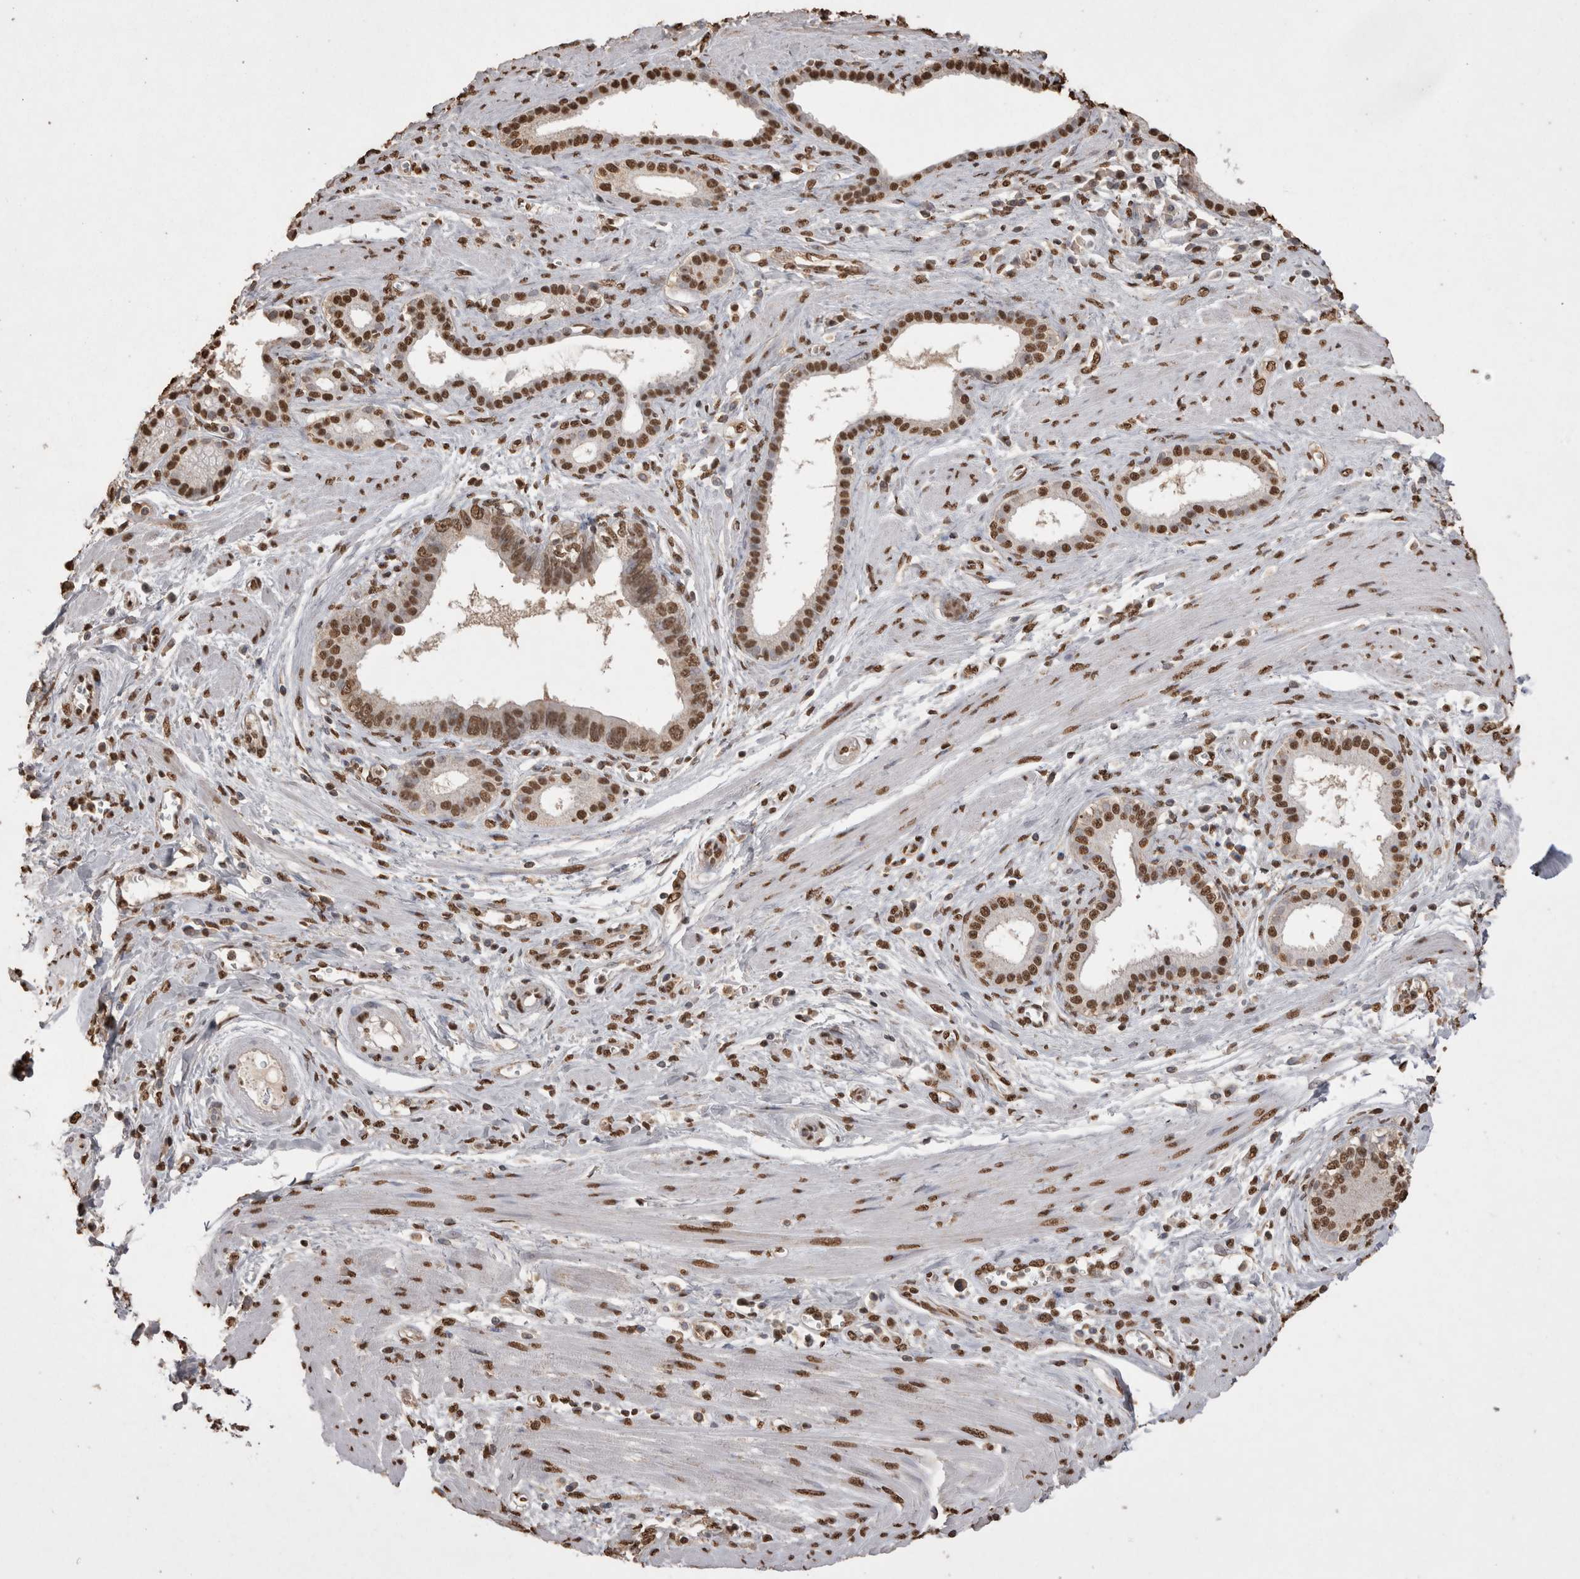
{"staining": {"intensity": "moderate", "quantity": ">75%", "location": "nuclear"}, "tissue": "pancreatic cancer", "cell_type": "Tumor cells", "image_type": "cancer", "snomed": [{"axis": "morphology", "description": "Normal tissue, NOS"}, {"axis": "topography", "description": "Lymph node"}], "caption": "A brown stain labels moderate nuclear positivity of a protein in human pancreatic cancer tumor cells. The staining is performed using DAB (3,3'-diaminobenzidine) brown chromogen to label protein expression. The nuclei are counter-stained blue using hematoxylin.", "gene": "POU5F1", "patient": {"sex": "male", "age": 50}}